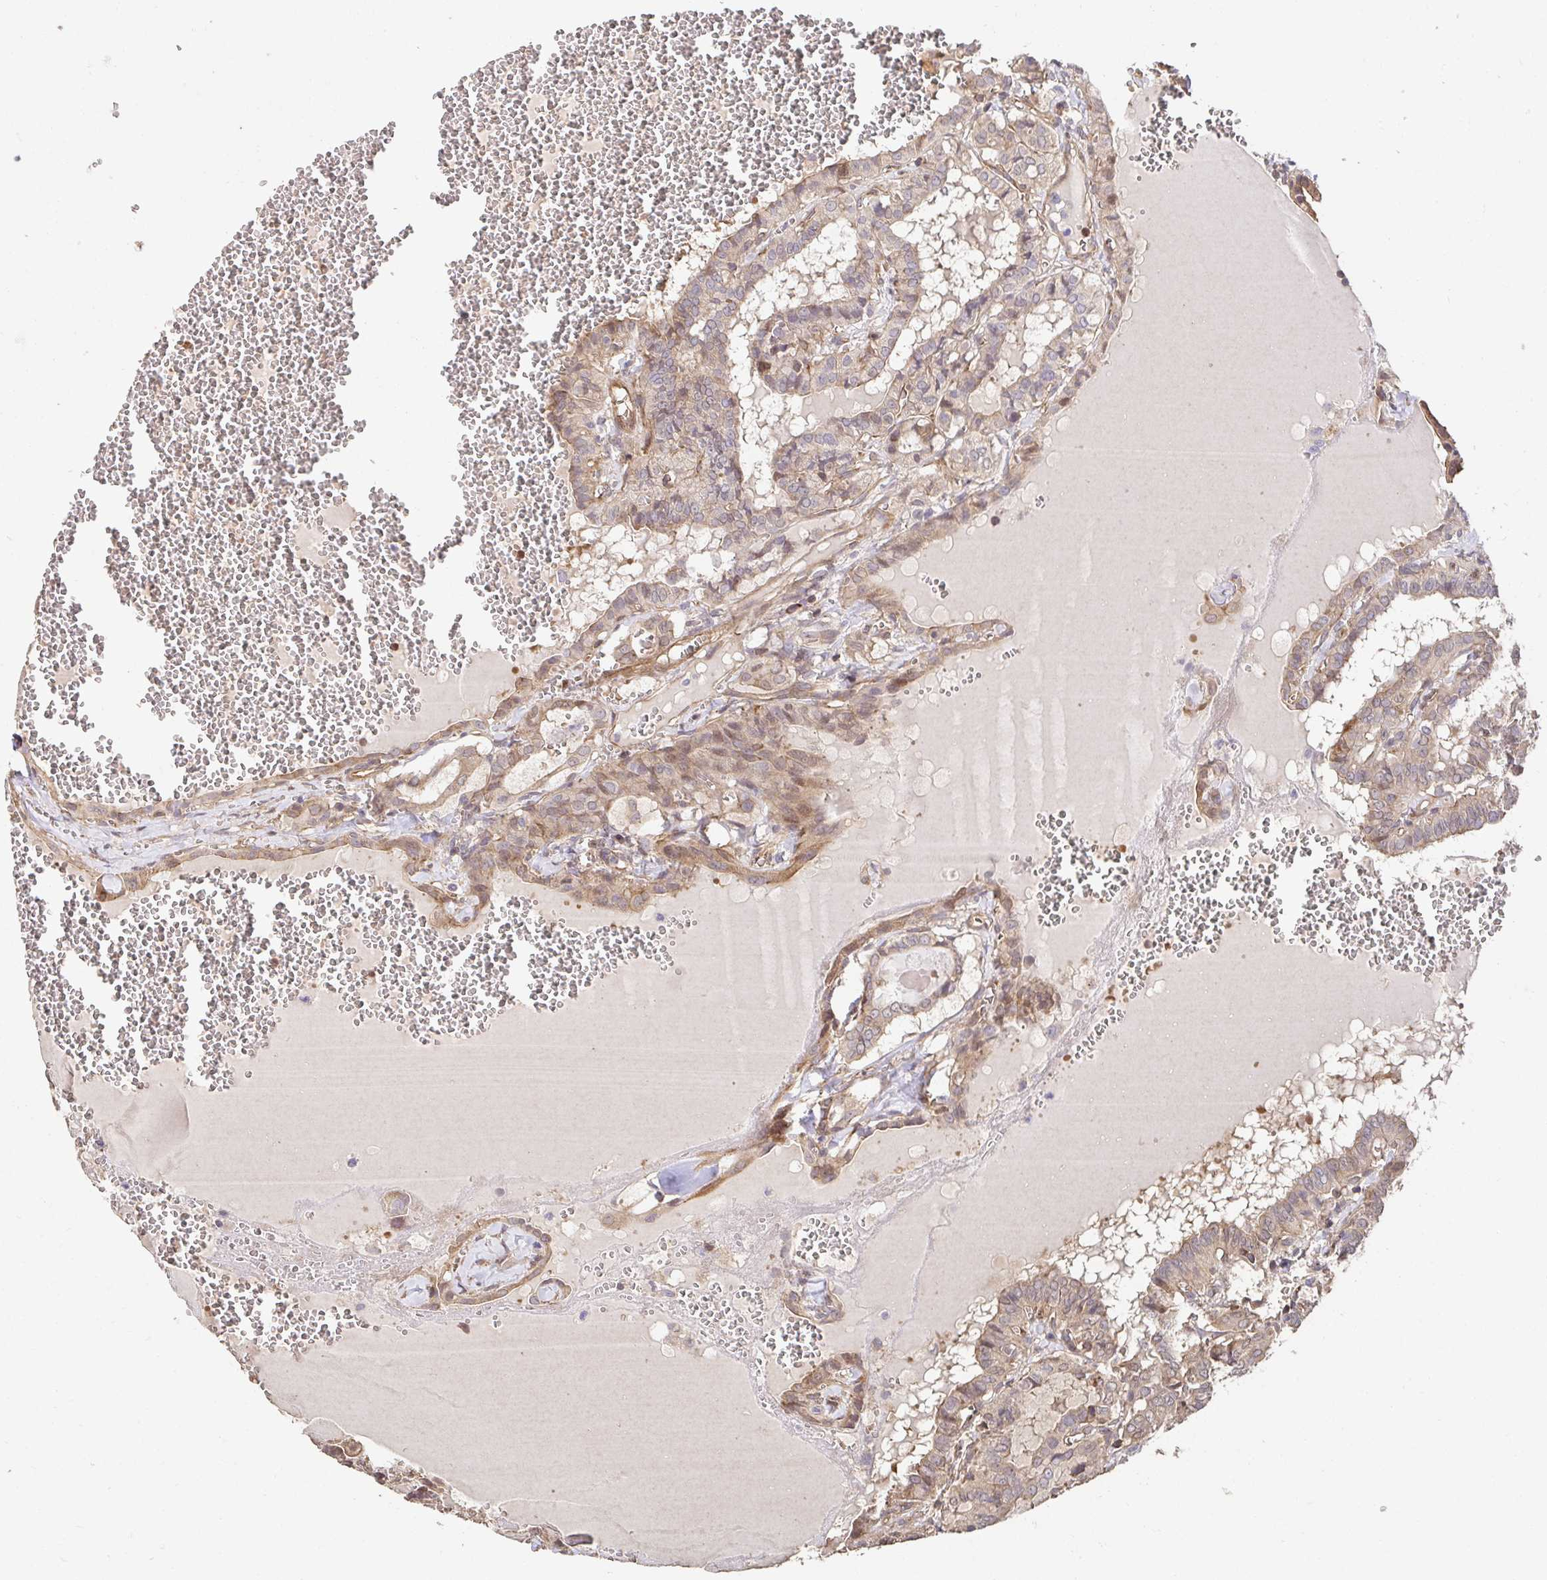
{"staining": {"intensity": "weak", "quantity": ">75%", "location": "cytoplasmic/membranous,nuclear"}, "tissue": "thyroid cancer", "cell_type": "Tumor cells", "image_type": "cancer", "snomed": [{"axis": "morphology", "description": "Papillary adenocarcinoma, NOS"}, {"axis": "topography", "description": "Thyroid gland"}], "caption": "Human thyroid cancer (papillary adenocarcinoma) stained with a brown dye exhibits weak cytoplasmic/membranous and nuclear positive expression in about >75% of tumor cells.", "gene": "APBB1", "patient": {"sex": "female", "age": 21}}